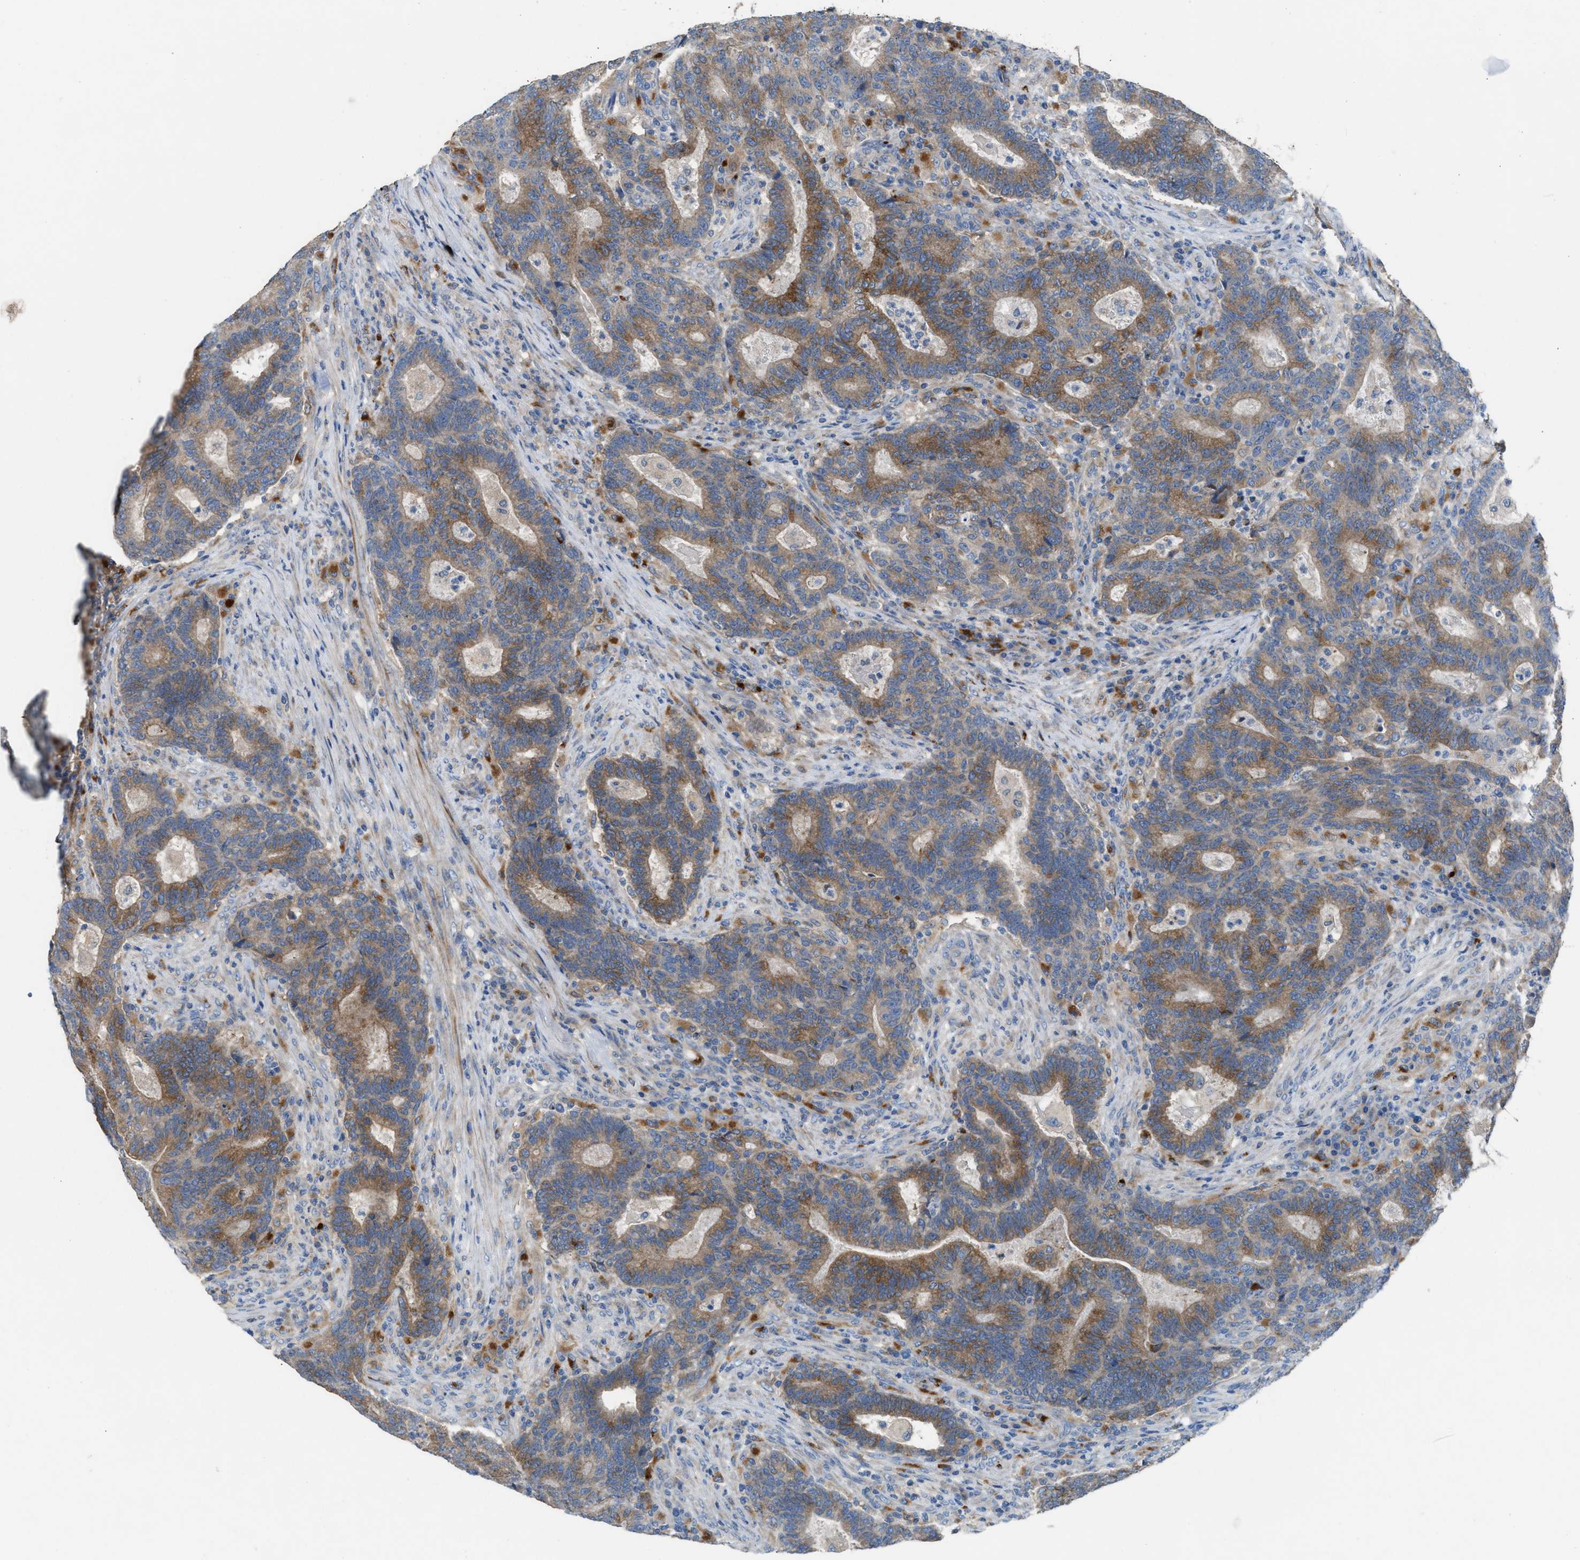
{"staining": {"intensity": "strong", "quantity": "25%-75%", "location": "cytoplasmic/membranous"}, "tissue": "colorectal cancer", "cell_type": "Tumor cells", "image_type": "cancer", "snomed": [{"axis": "morphology", "description": "Adenocarcinoma, NOS"}, {"axis": "topography", "description": "Colon"}], "caption": "The image shows staining of adenocarcinoma (colorectal), revealing strong cytoplasmic/membranous protein expression (brown color) within tumor cells.", "gene": "AOAH", "patient": {"sex": "female", "age": 75}}